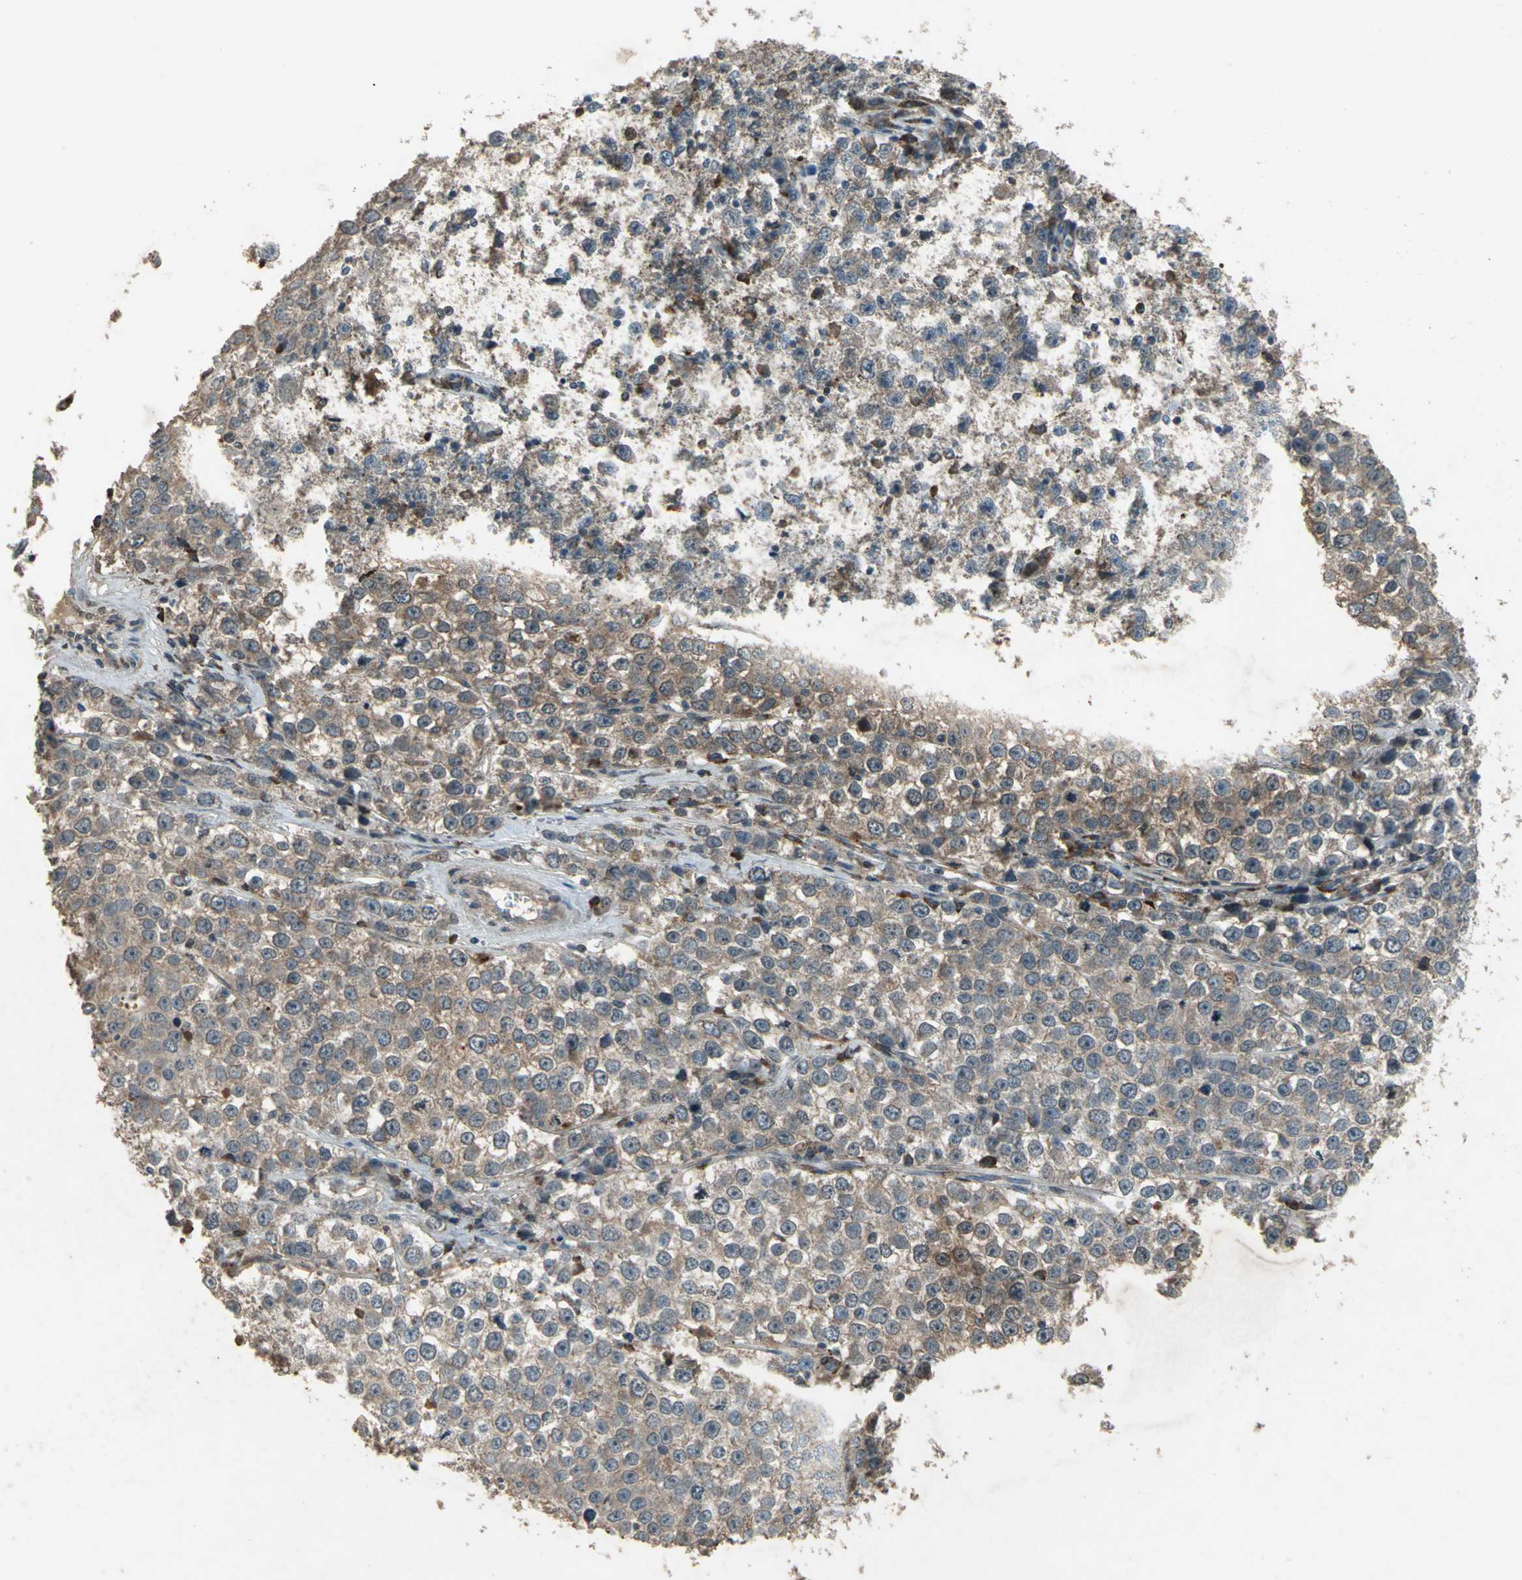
{"staining": {"intensity": "weak", "quantity": ">75%", "location": "cytoplasmic/membranous"}, "tissue": "testis cancer", "cell_type": "Tumor cells", "image_type": "cancer", "snomed": [{"axis": "morphology", "description": "Seminoma, NOS"}, {"axis": "morphology", "description": "Carcinoma, Embryonal, NOS"}, {"axis": "topography", "description": "Testis"}], "caption": "Immunohistochemistry (IHC) (DAB) staining of embryonal carcinoma (testis) reveals weak cytoplasmic/membranous protein staining in approximately >75% of tumor cells.", "gene": "SEPTIN4", "patient": {"sex": "male", "age": 52}}